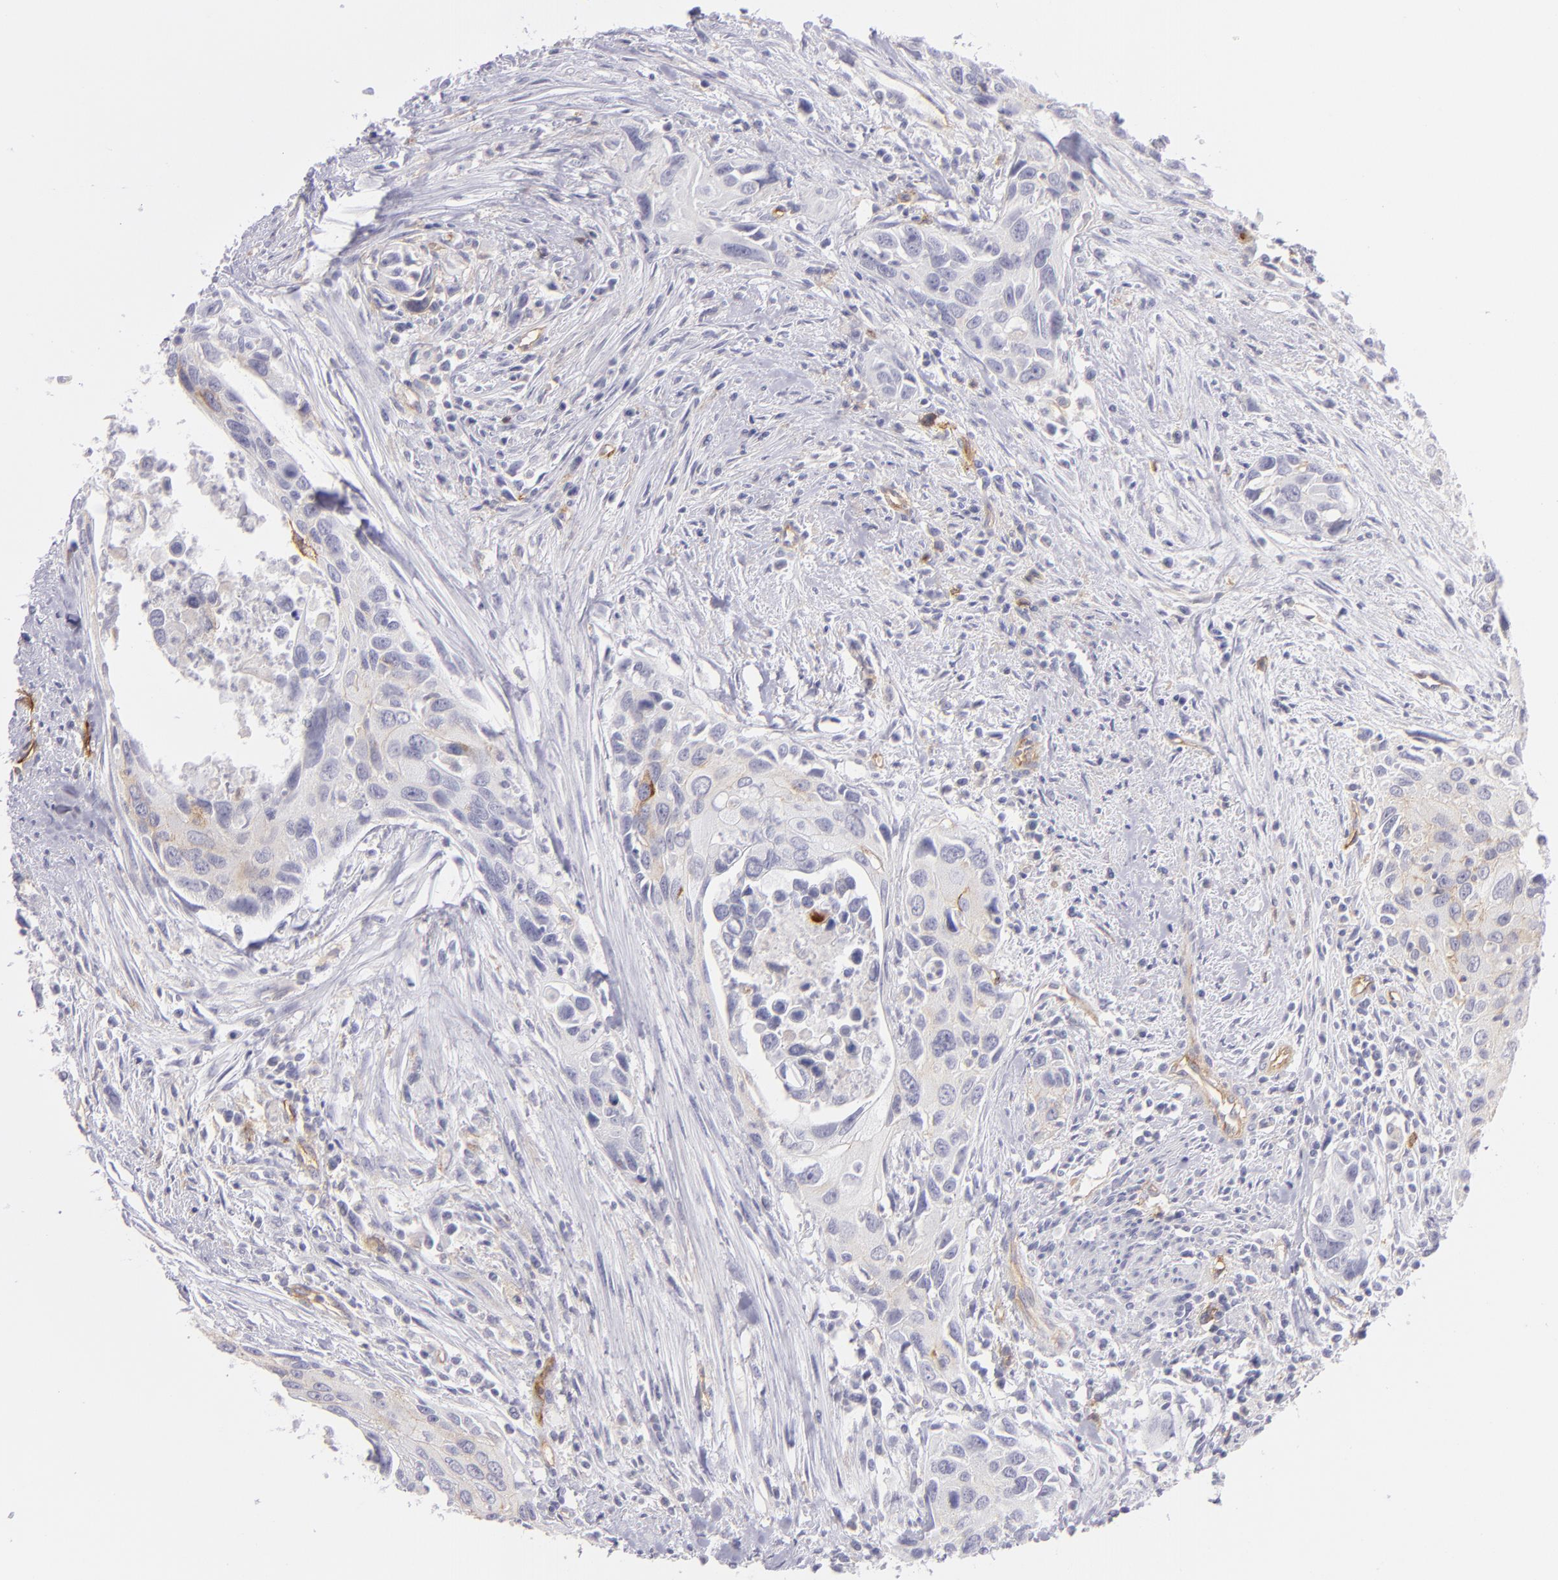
{"staining": {"intensity": "moderate", "quantity": "<25%", "location": "cytoplasmic/membranous"}, "tissue": "urothelial cancer", "cell_type": "Tumor cells", "image_type": "cancer", "snomed": [{"axis": "morphology", "description": "Urothelial carcinoma, High grade"}, {"axis": "topography", "description": "Urinary bladder"}], "caption": "An IHC micrograph of tumor tissue is shown. Protein staining in brown shows moderate cytoplasmic/membranous positivity in urothelial cancer within tumor cells.", "gene": "THBD", "patient": {"sex": "male", "age": 71}}